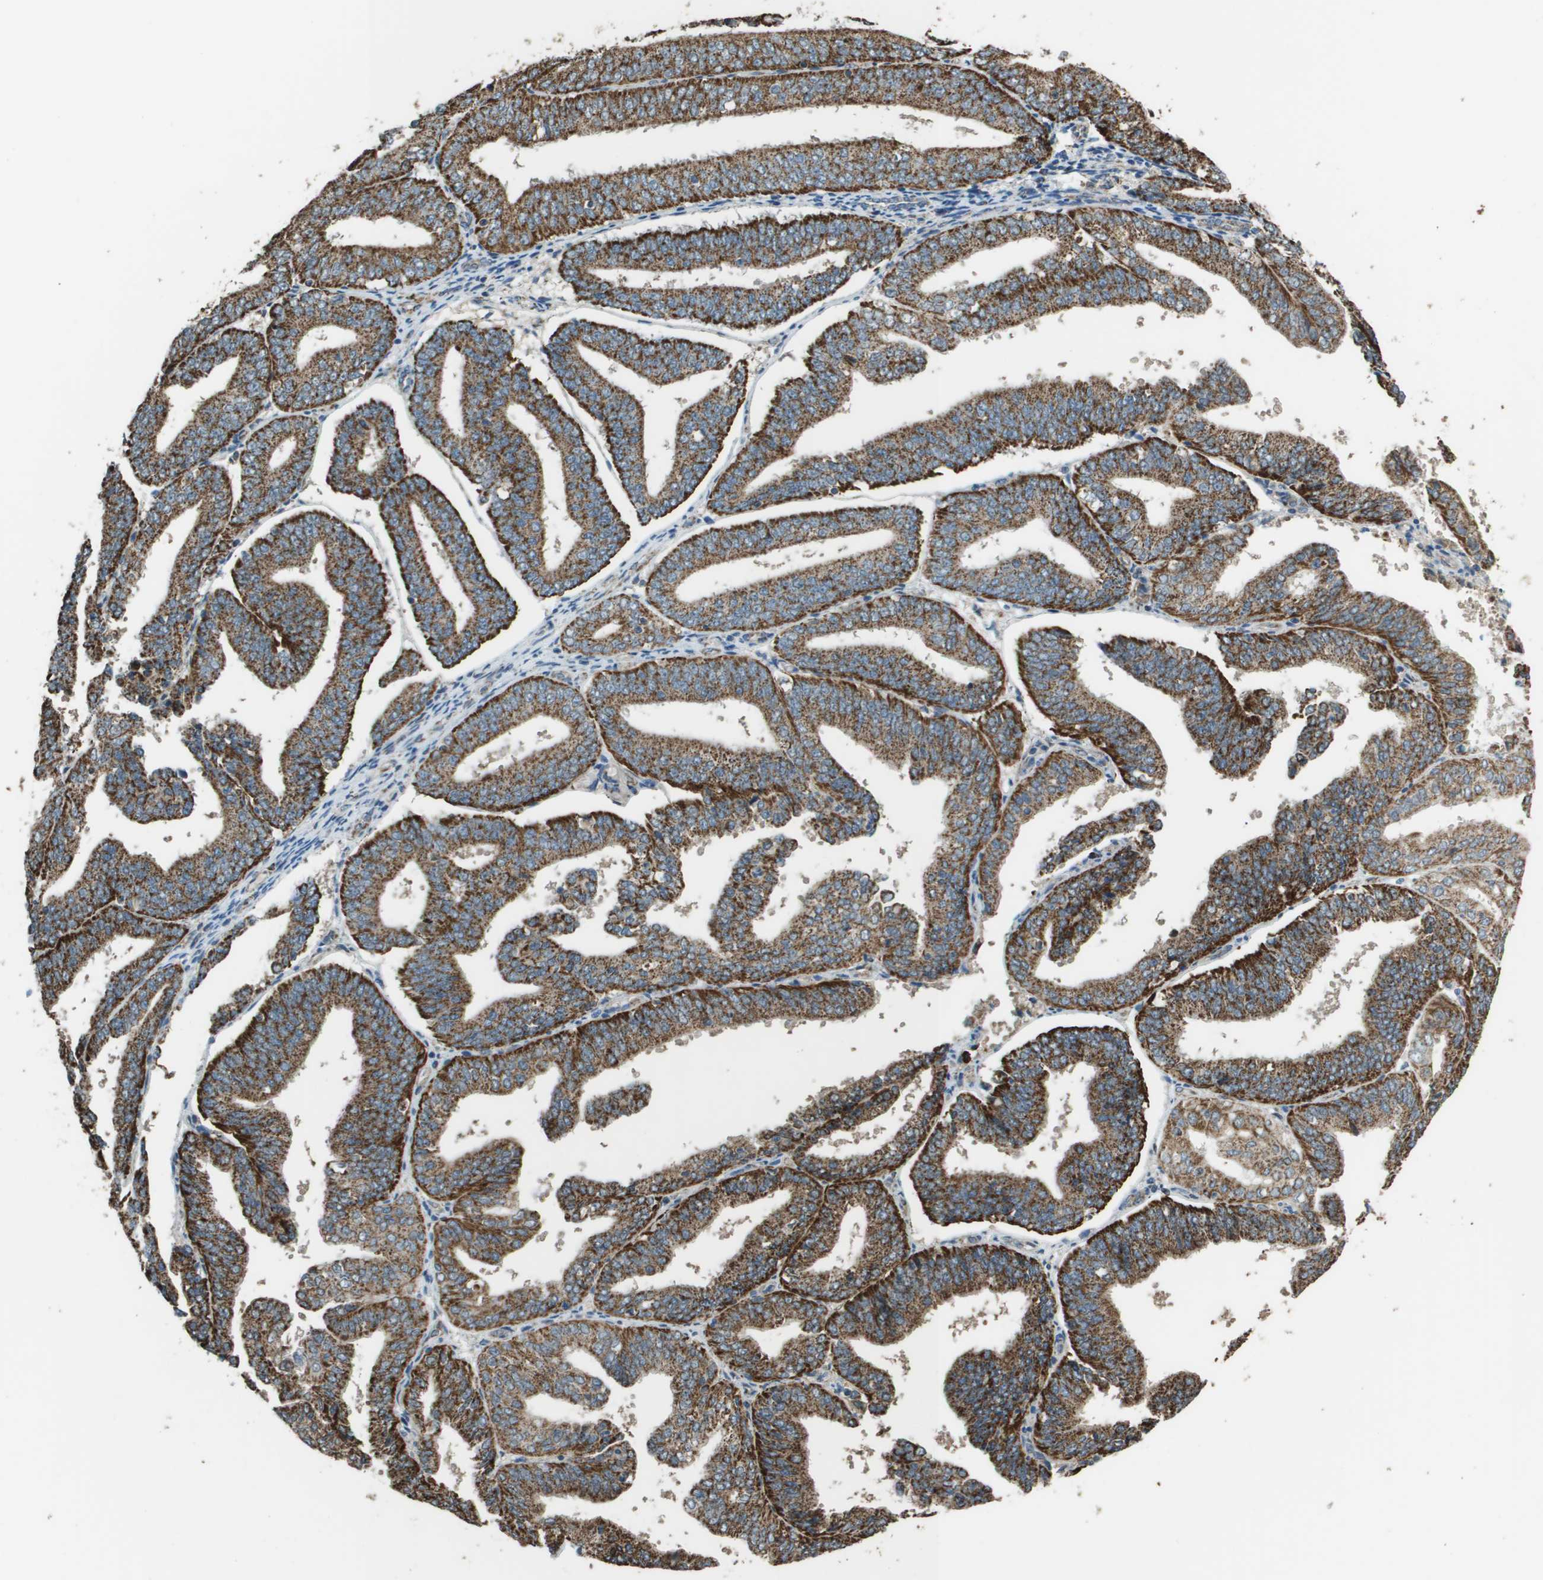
{"staining": {"intensity": "strong", "quantity": ">75%", "location": "cytoplasmic/membranous"}, "tissue": "endometrial cancer", "cell_type": "Tumor cells", "image_type": "cancer", "snomed": [{"axis": "morphology", "description": "Adenocarcinoma, NOS"}, {"axis": "topography", "description": "Endometrium"}], "caption": "Endometrial cancer (adenocarcinoma) stained with DAB (3,3'-diaminobenzidine) immunohistochemistry displays high levels of strong cytoplasmic/membranous positivity in about >75% of tumor cells.", "gene": "FH", "patient": {"sex": "female", "age": 63}}